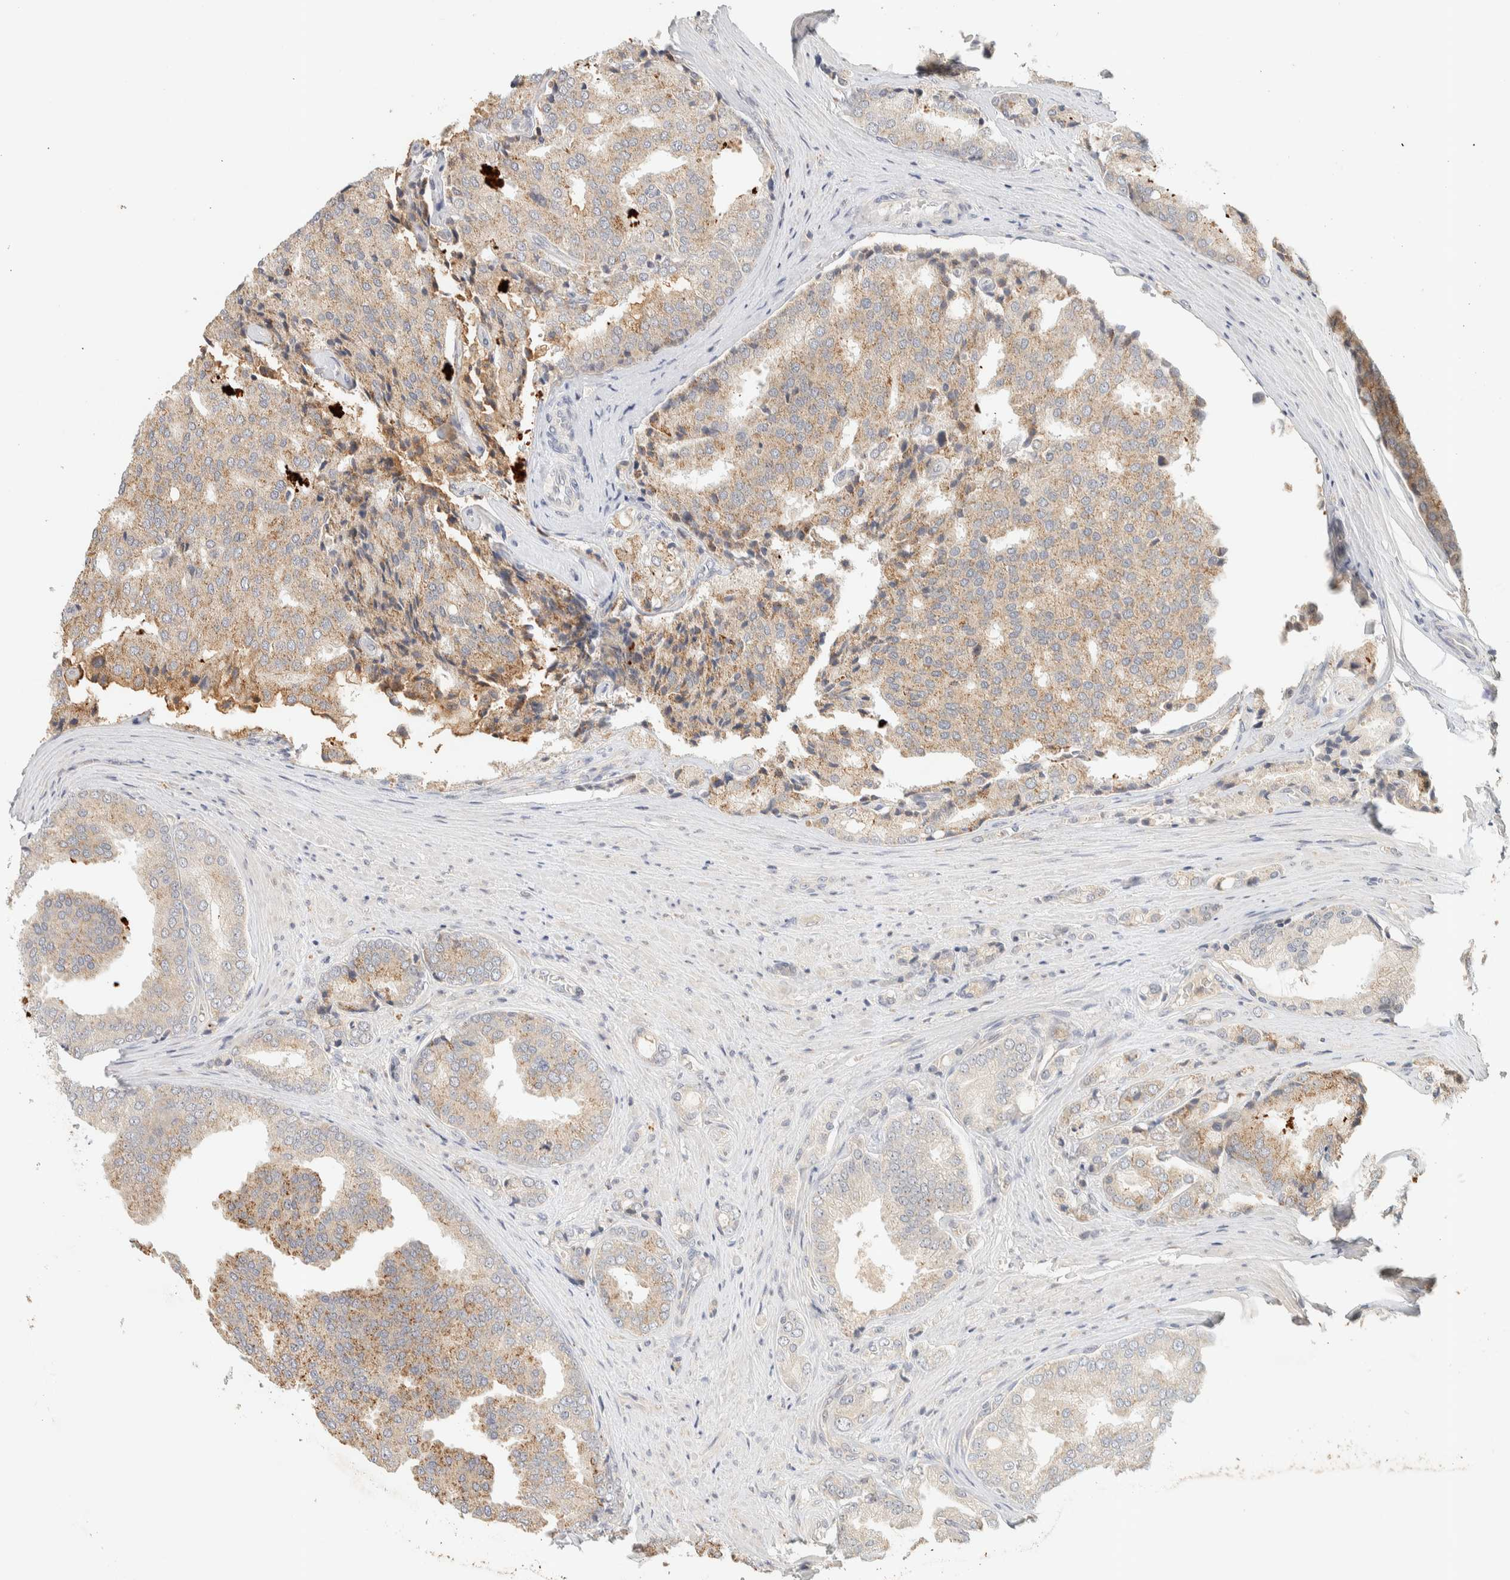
{"staining": {"intensity": "weak", "quantity": ">75%", "location": "cytoplasmic/membranous"}, "tissue": "prostate cancer", "cell_type": "Tumor cells", "image_type": "cancer", "snomed": [{"axis": "morphology", "description": "Adenocarcinoma, High grade"}, {"axis": "topography", "description": "Prostate"}], "caption": "Brown immunohistochemical staining in prostate cancer (adenocarcinoma (high-grade)) demonstrates weak cytoplasmic/membranous expression in about >75% of tumor cells. The staining is performed using DAB brown chromogen to label protein expression. The nuclei are counter-stained blue using hematoxylin.", "gene": "ITPA", "patient": {"sex": "male", "age": 50}}